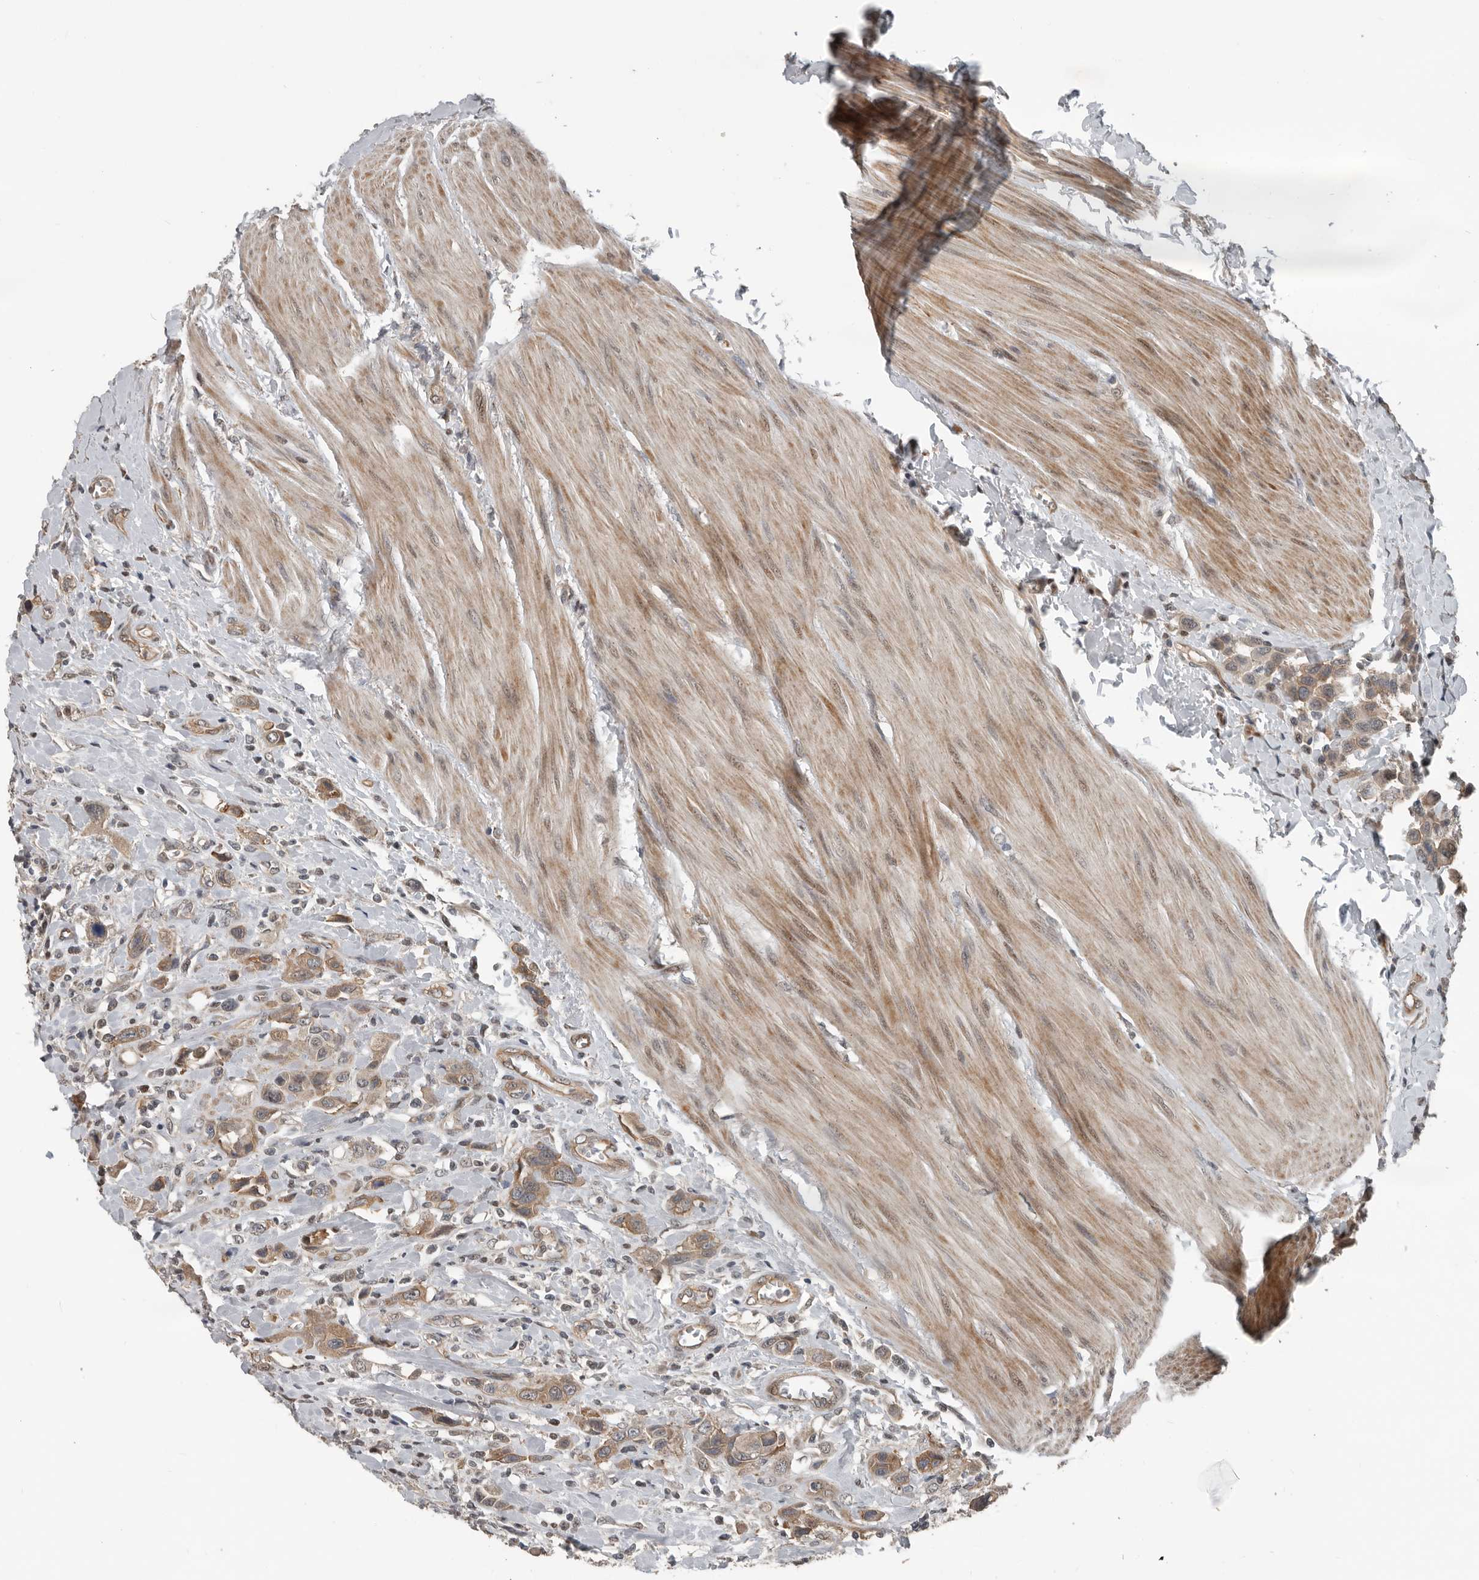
{"staining": {"intensity": "moderate", "quantity": ">75%", "location": "cytoplasmic/membranous"}, "tissue": "urothelial cancer", "cell_type": "Tumor cells", "image_type": "cancer", "snomed": [{"axis": "morphology", "description": "Urothelial carcinoma, High grade"}, {"axis": "topography", "description": "Urinary bladder"}], "caption": "Immunohistochemical staining of urothelial cancer demonstrates medium levels of moderate cytoplasmic/membranous positivity in about >75% of tumor cells.", "gene": "YOD1", "patient": {"sex": "male", "age": 50}}